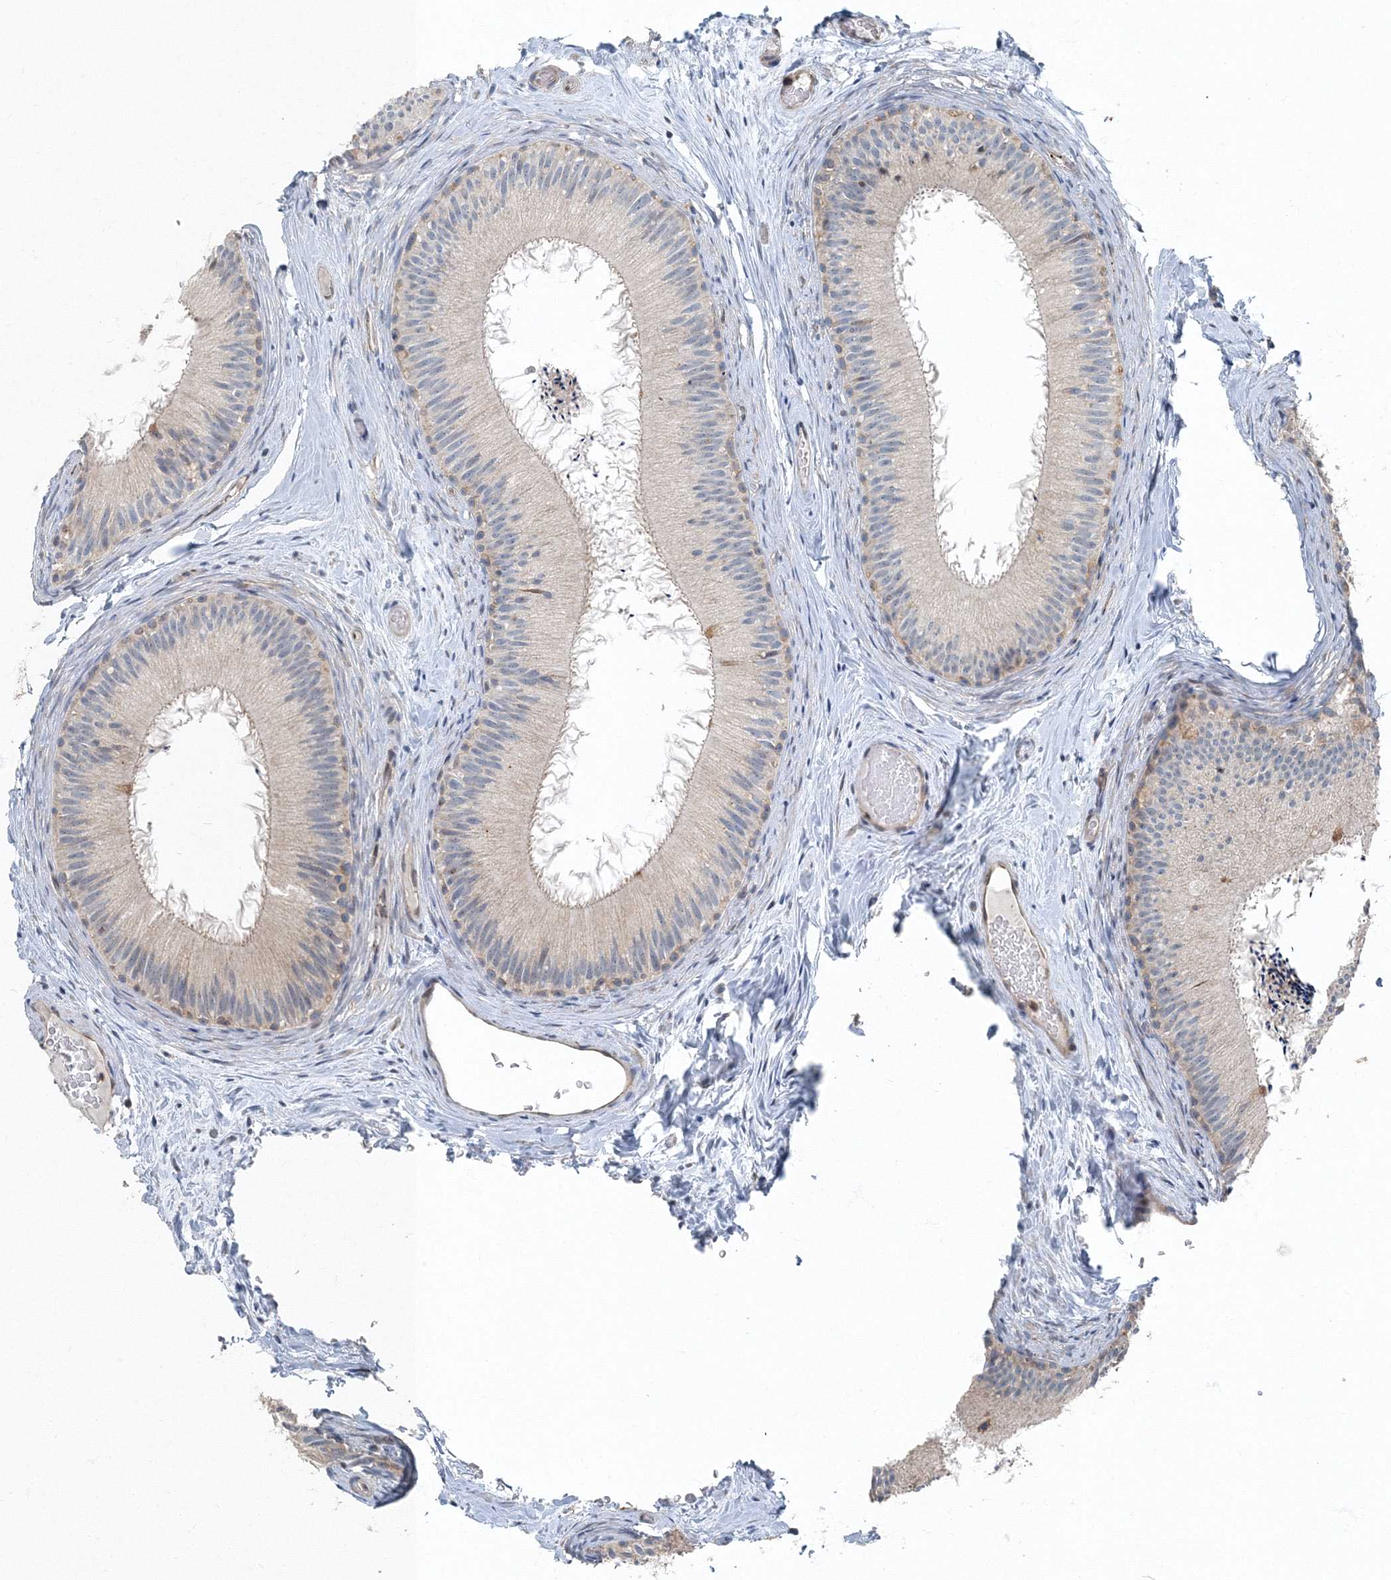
{"staining": {"intensity": "moderate", "quantity": "<25%", "location": "cytoplasmic/membranous"}, "tissue": "epididymis", "cell_type": "Glandular cells", "image_type": "normal", "snomed": [{"axis": "morphology", "description": "Normal tissue, NOS"}, {"axis": "topography", "description": "Epididymis"}], "caption": "Protein staining shows moderate cytoplasmic/membranous positivity in approximately <25% of glandular cells in unremarkable epididymis.", "gene": "AASDH", "patient": {"sex": "male", "age": 50}}